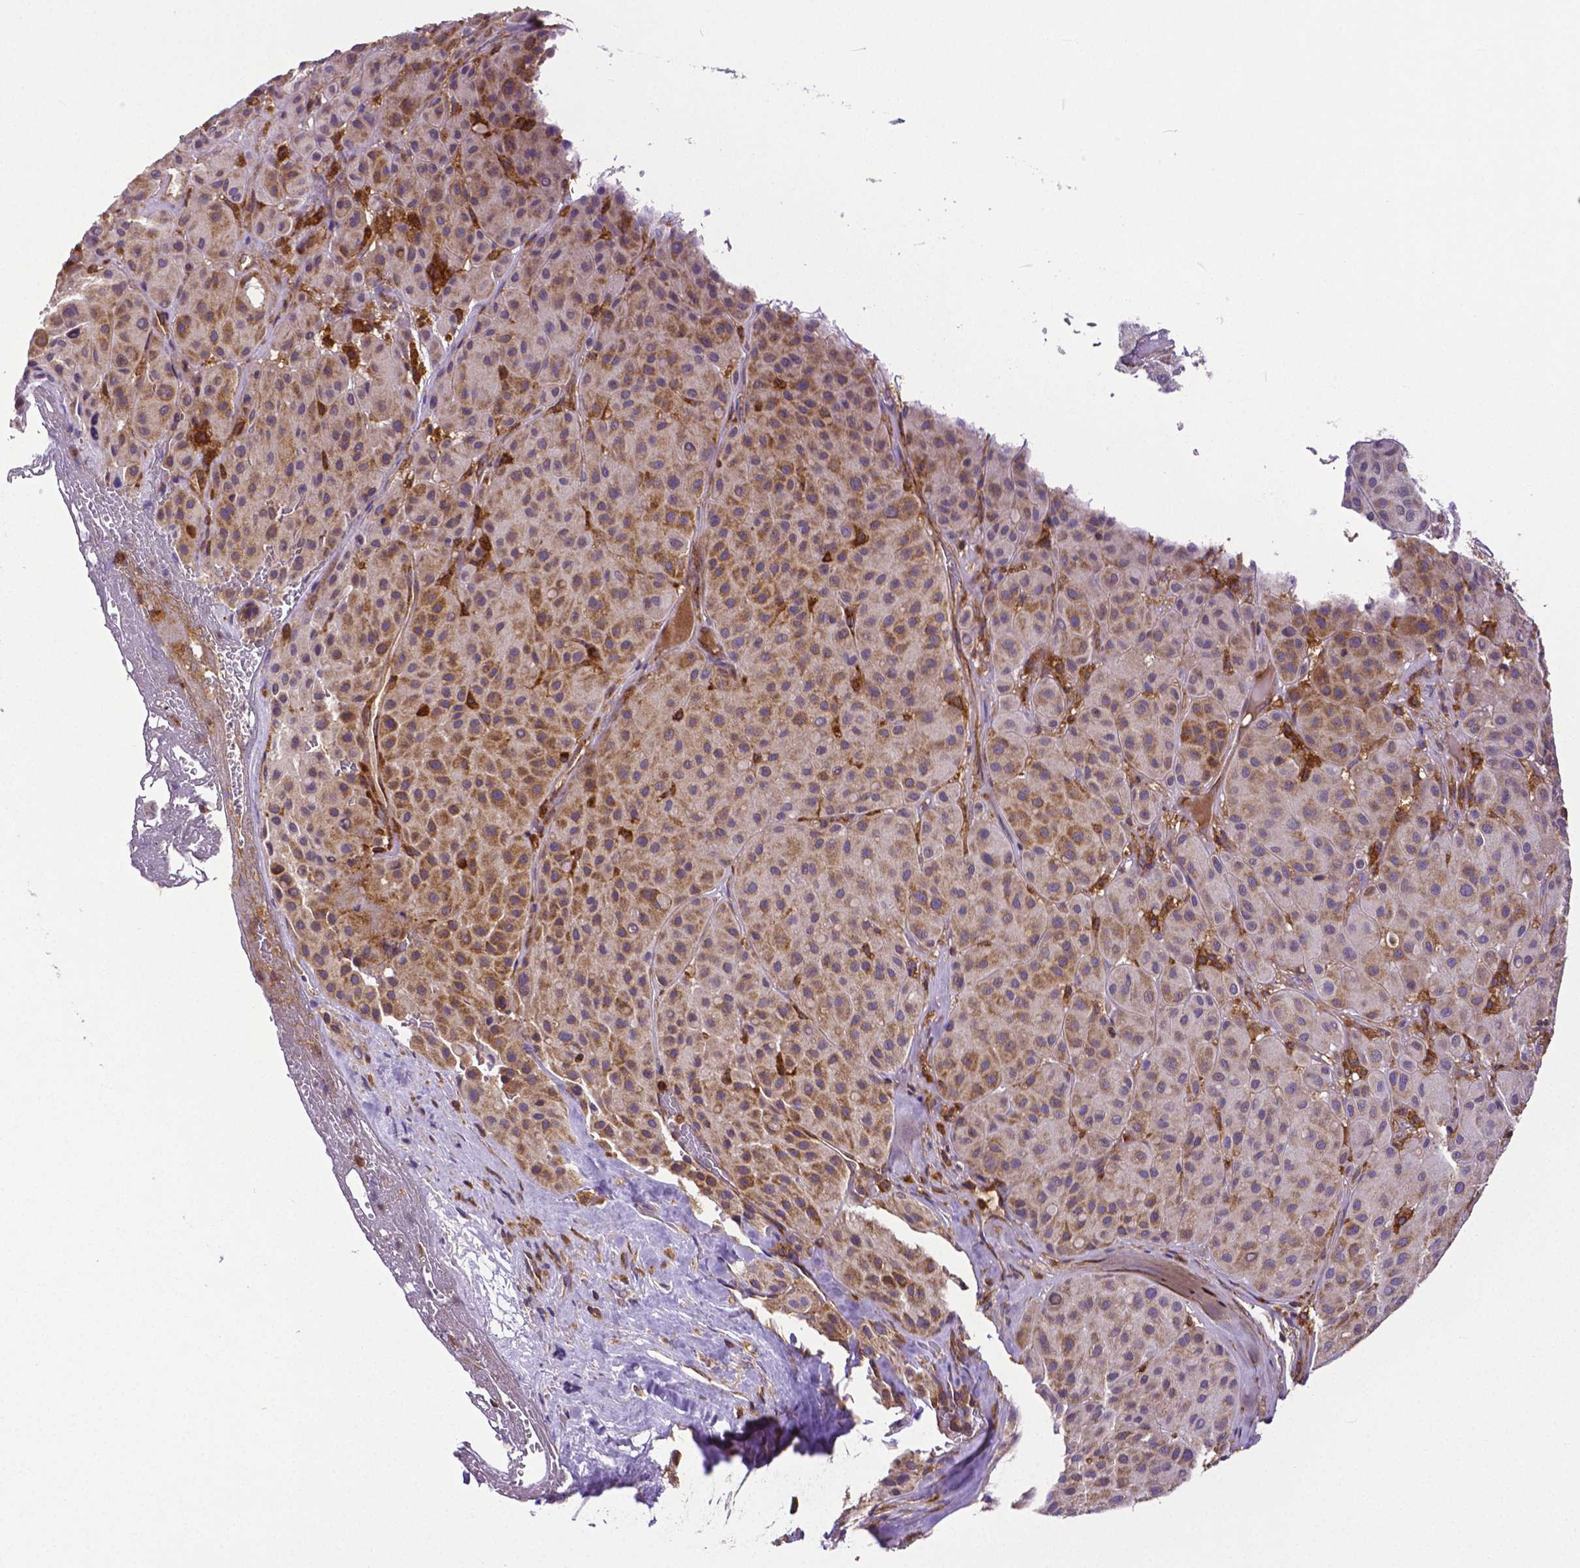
{"staining": {"intensity": "moderate", "quantity": ">75%", "location": "cytoplasmic/membranous"}, "tissue": "melanoma", "cell_type": "Tumor cells", "image_type": "cancer", "snomed": [{"axis": "morphology", "description": "Malignant melanoma, Metastatic site"}, {"axis": "topography", "description": "Smooth muscle"}], "caption": "A histopathology image of melanoma stained for a protein shows moderate cytoplasmic/membranous brown staining in tumor cells.", "gene": "DICER1", "patient": {"sex": "male", "age": 41}}